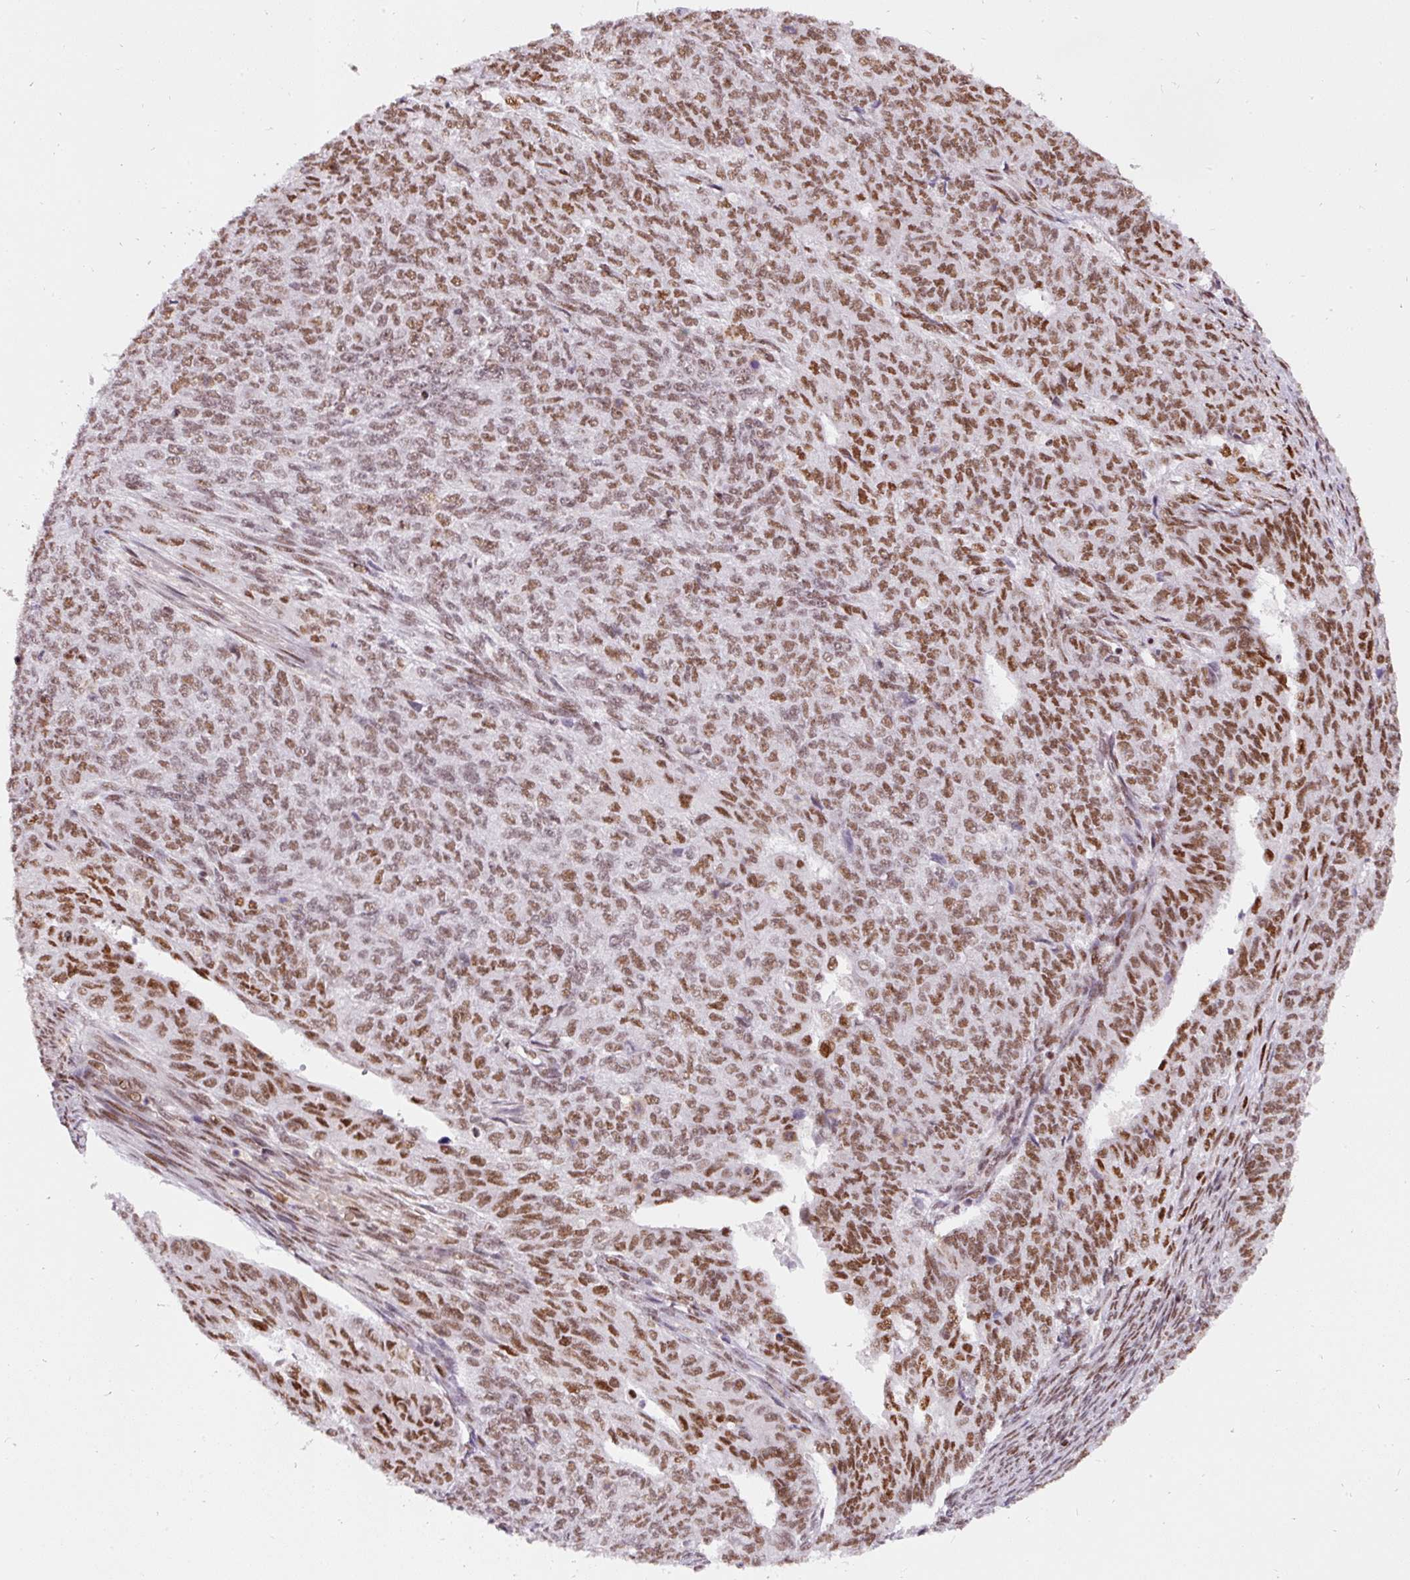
{"staining": {"intensity": "moderate", "quantity": ">75%", "location": "nuclear"}, "tissue": "endometrial cancer", "cell_type": "Tumor cells", "image_type": "cancer", "snomed": [{"axis": "morphology", "description": "Adenocarcinoma, NOS"}, {"axis": "topography", "description": "Endometrium"}], "caption": "Adenocarcinoma (endometrial) stained with immunohistochemistry displays moderate nuclear expression in approximately >75% of tumor cells. (Brightfield microscopy of DAB IHC at high magnification).", "gene": "HNRNPC", "patient": {"sex": "female", "age": 32}}